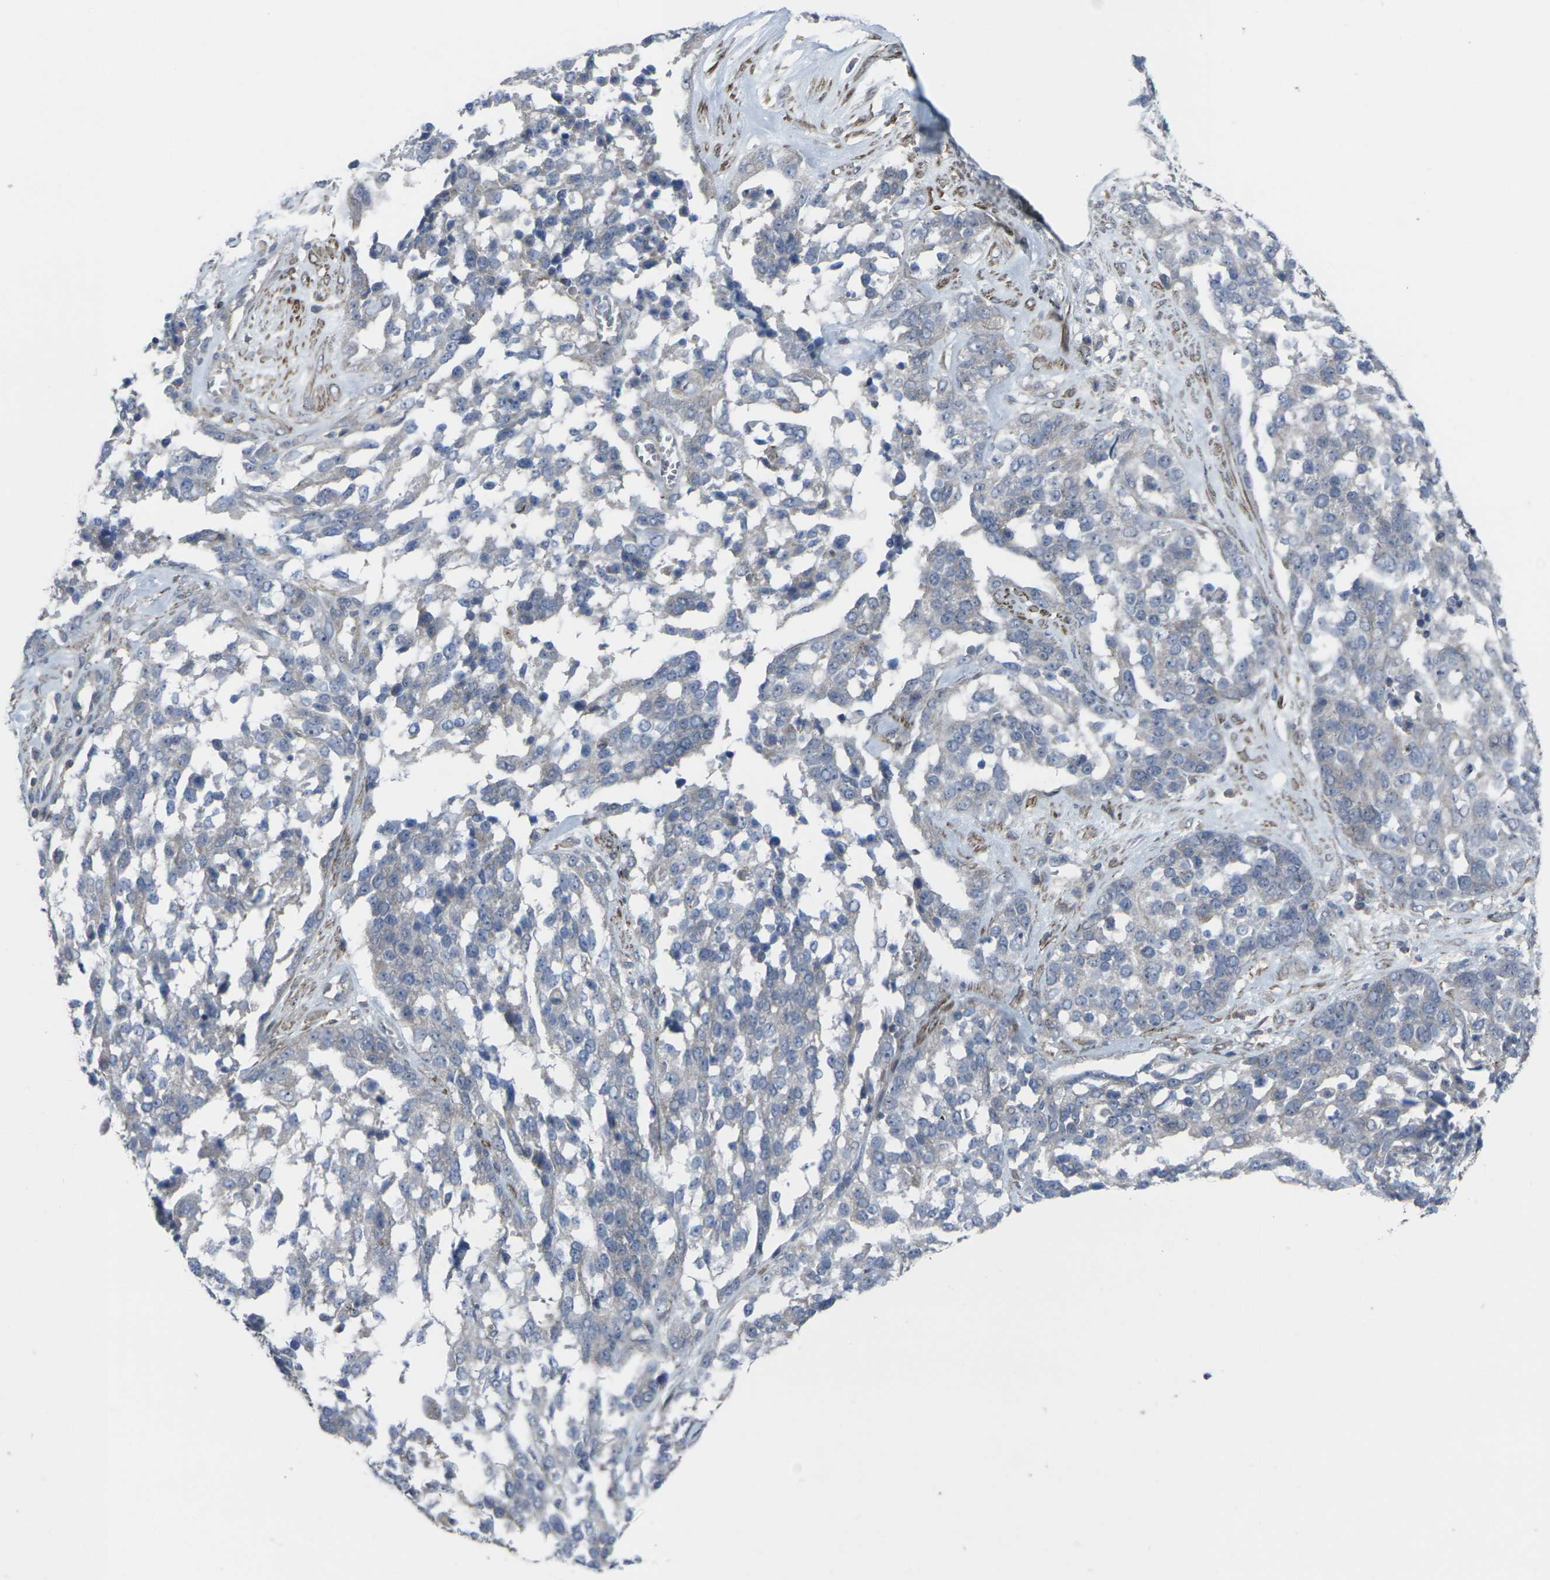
{"staining": {"intensity": "negative", "quantity": "none", "location": "none"}, "tissue": "ovarian cancer", "cell_type": "Tumor cells", "image_type": "cancer", "snomed": [{"axis": "morphology", "description": "Cystadenocarcinoma, serous, NOS"}, {"axis": "topography", "description": "Ovary"}], "caption": "Tumor cells show no significant expression in serous cystadenocarcinoma (ovarian).", "gene": "CCR10", "patient": {"sex": "female", "age": 44}}